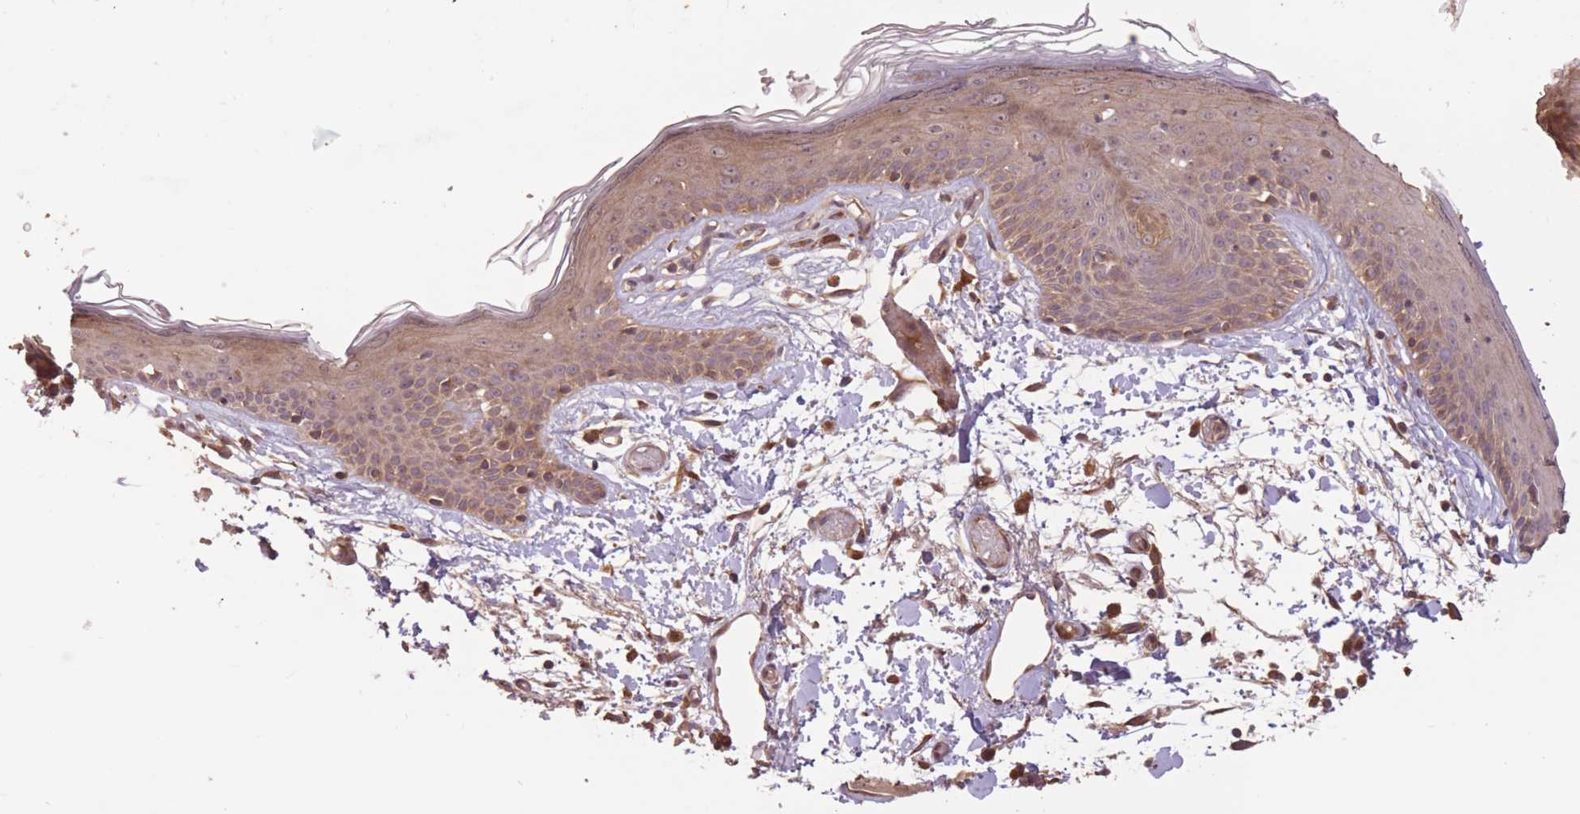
{"staining": {"intensity": "strong", "quantity": ">75%", "location": "cytoplasmic/membranous"}, "tissue": "skin", "cell_type": "Fibroblasts", "image_type": "normal", "snomed": [{"axis": "morphology", "description": "Normal tissue, NOS"}, {"axis": "topography", "description": "Skin"}], "caption": "An immunohistochemistry (IHC) micrograph of unremarkable tissue is shown. Protein staining in brown labels strong cytoplasmic/membranous positivity in skin within fibroblasts.", "gene": "ERBB3", "patient": {"sex": "male", "age": 79}}